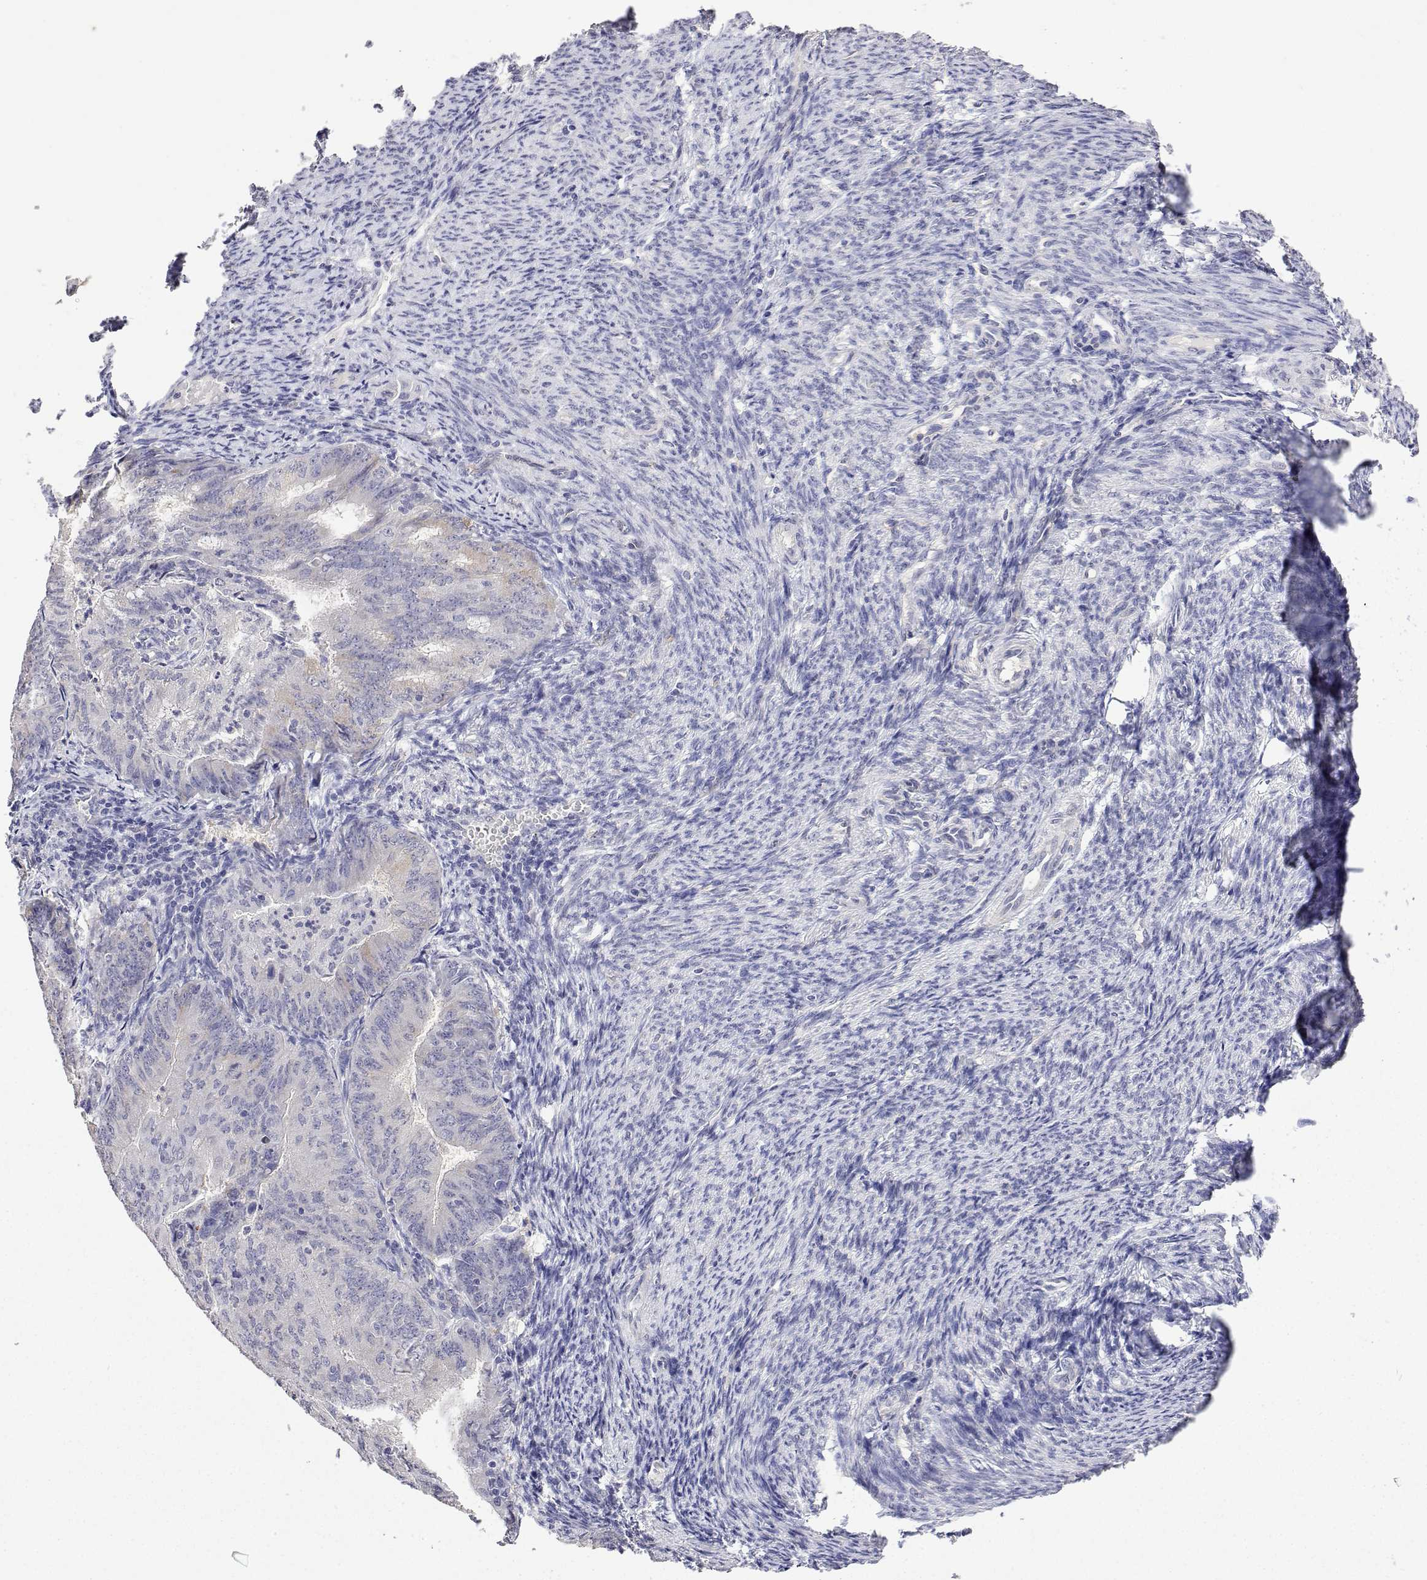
{"staining": {"intensity": "negative", "quantity": "none", "location": "none"}, "tissue": "endometrial cancer", "cell_type": "Tumor cells", "image_type": "cancer", "snomed": [{"axis": "morphology", "description": "Adenocarcinoma, NOS"}, {"axis": "topography", "description": "Endometrium"}], "caption": "Tumor cells show no significant protein staining in endometrial cancer.", "gene": "PLCB1", "patient": {"sex": "female", "age": 57}}